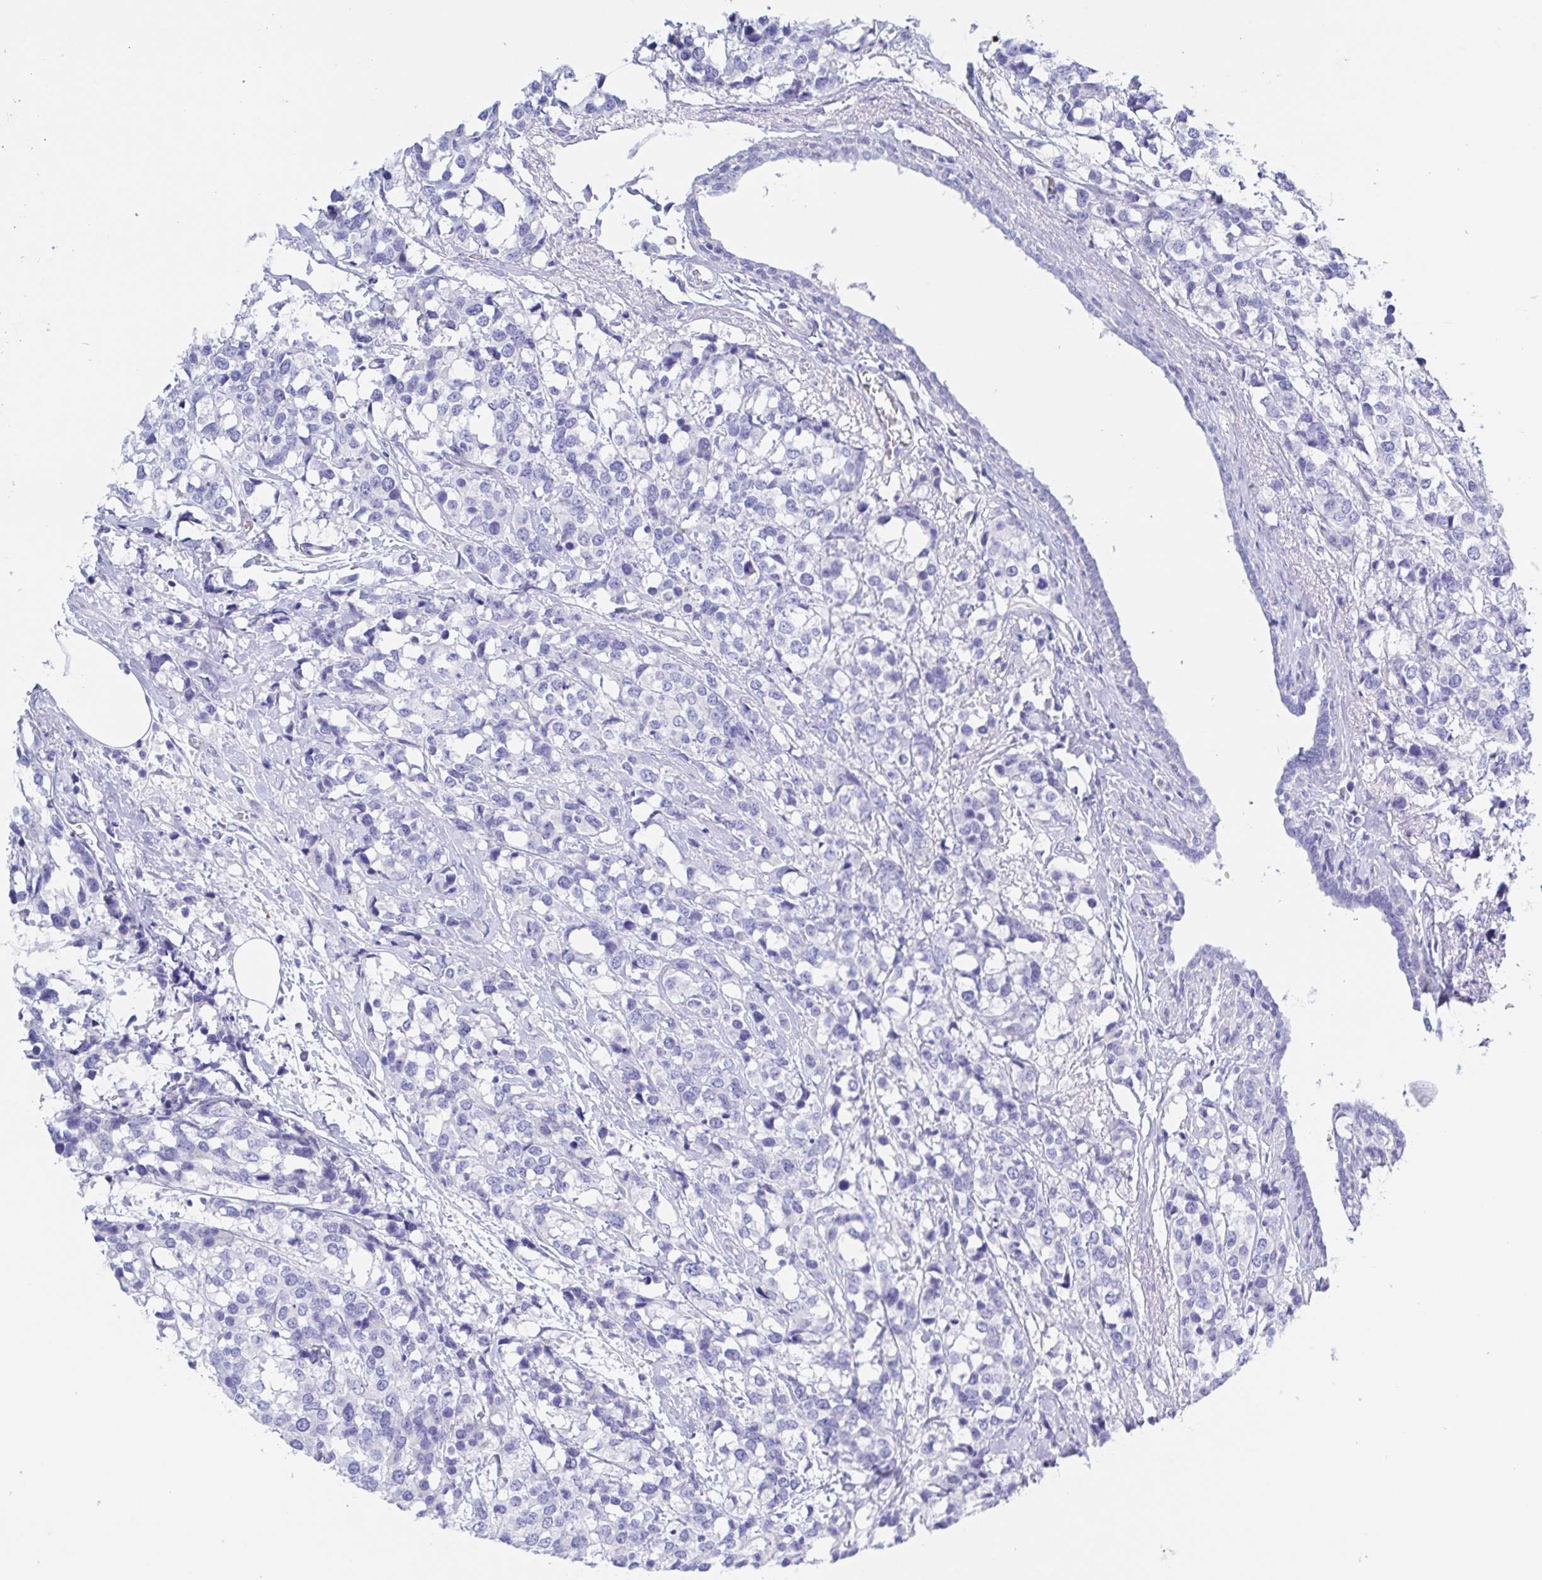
{"staining": {"intensity": "negative", "quantity": "none", "location": "none"}, "tissue": "breast cancer", "cell_type": "Tumor cells", "image_type": "cancer", "snomed": [{"axis": "morphology", "description": "Lobular carcinoma"}, {"axis": "topography", "description": "Breast"}], "caption": "Protein analysis of lobular carcinoma (breast) reveals no significant staining in tumor cells. (Stains: DAB immunohistochemistry with hematoxylin counter stain, Microscopy: brightfield microscopy at high magnification).", "gene": "MUCL3", "patient": {"sex": "female", "age": 59}}